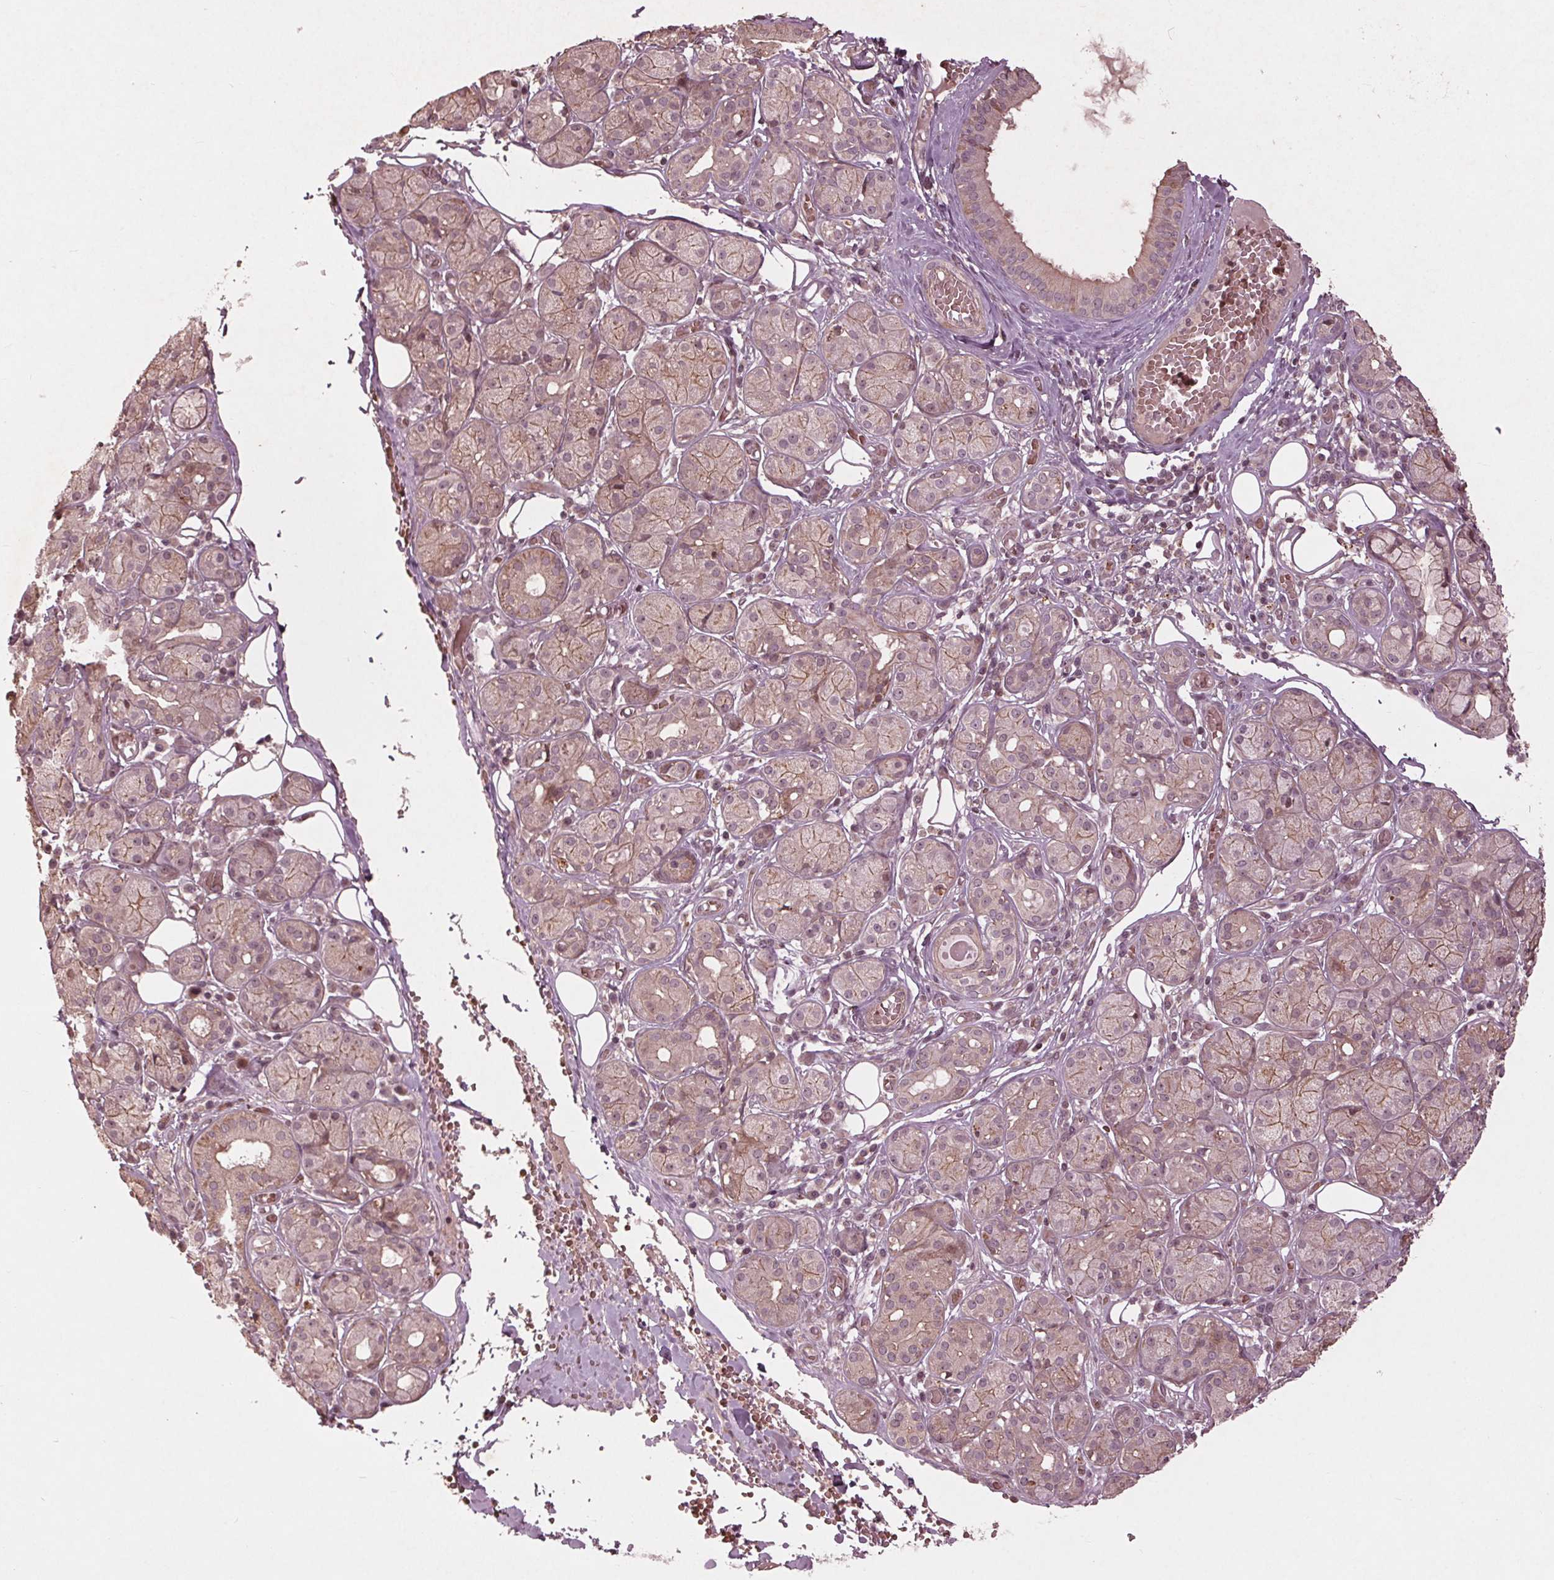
{"staining": {"intensity": "weak", "quantity": "<25%", "location": "cytoplasmic/membranous,nuclear"}, "tissue": "salivary gland", "cell_type": "Glandular cells", "image_type": "normal", "snomed": [{"axis": "morphology", "description": "Normal tissue, NOS"}, {"axis": "topography", "description": "Salivary gland"}, {"axis": "topography", "description": "Peripheral nerve tissue"}], "caption": "Glandular cells are negative for brown protein staining in benign salivary gland. Brightfield microscopy of immunohistochemistry stained with DAB (3,3'-diaminobenzidine) (brown) and hematoxylin (blue), captured at high magnification.", "gene": "CDKL4", "patient": {"sex": "male", "age": 71}}